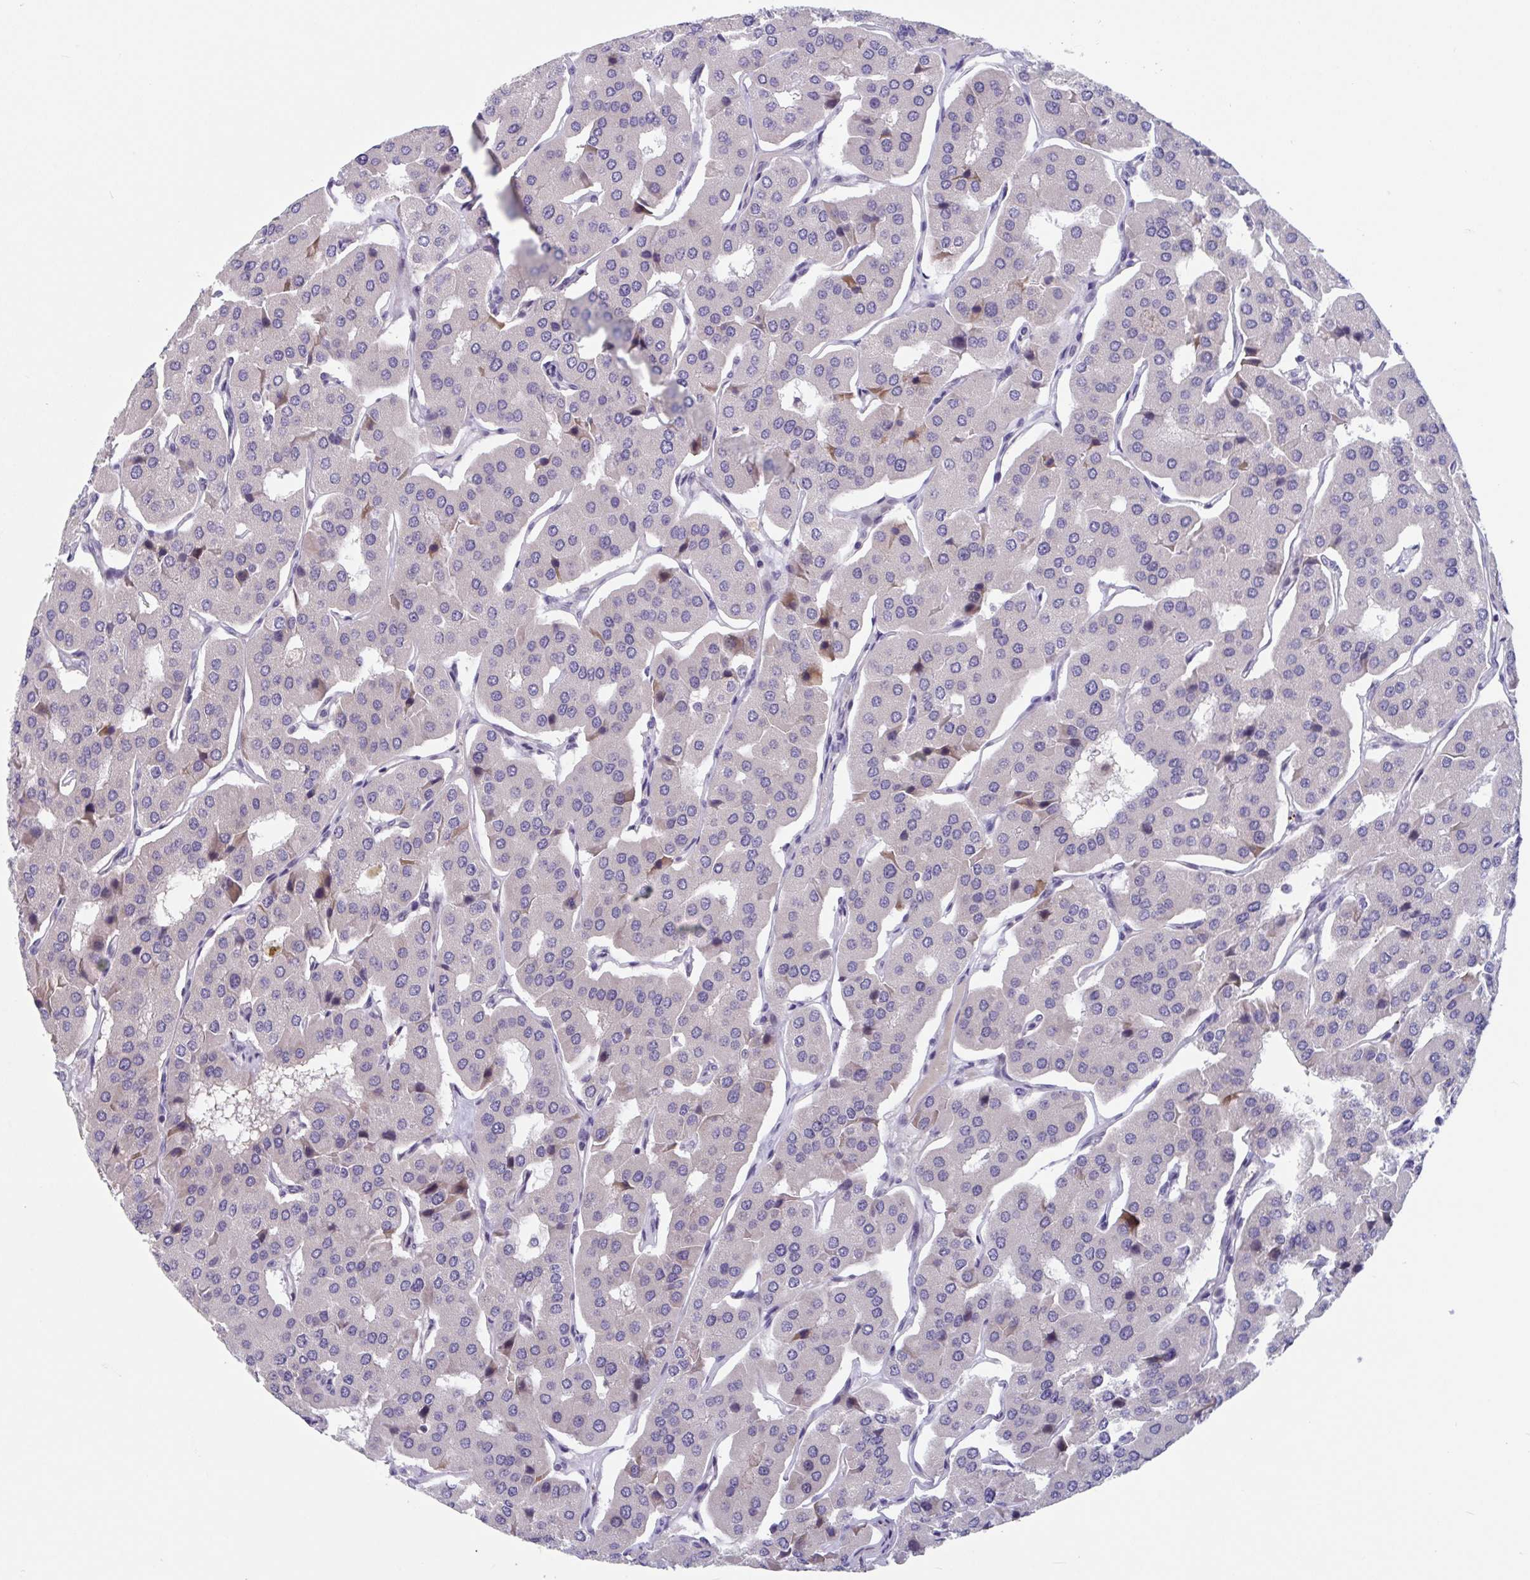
{"staining": {"intensity": "negative", "quantity": "none", "location": "none"}, "tissue": "parathyroid gland", "cell_type": "Glandular cells", "image_type": "normal", "snomed": [{"axis": "morphology", "description": "Normal tissue, NOS"}, {"axis": "morphology", "description": "Adenoma, NOS"}, {"axis": "topography", "description": "Parathyroid gland"}], "caption": "Parathyroid gland was stained to show a protein in brown. There is no significant positivity in glandular cells. Brightfield microscopy of IHC stained with DAB (brown) and hematoxylin (blue), captured at high magnification.", "gene": "RIOK1", "patient": {"sex": "female", "age": 86}}